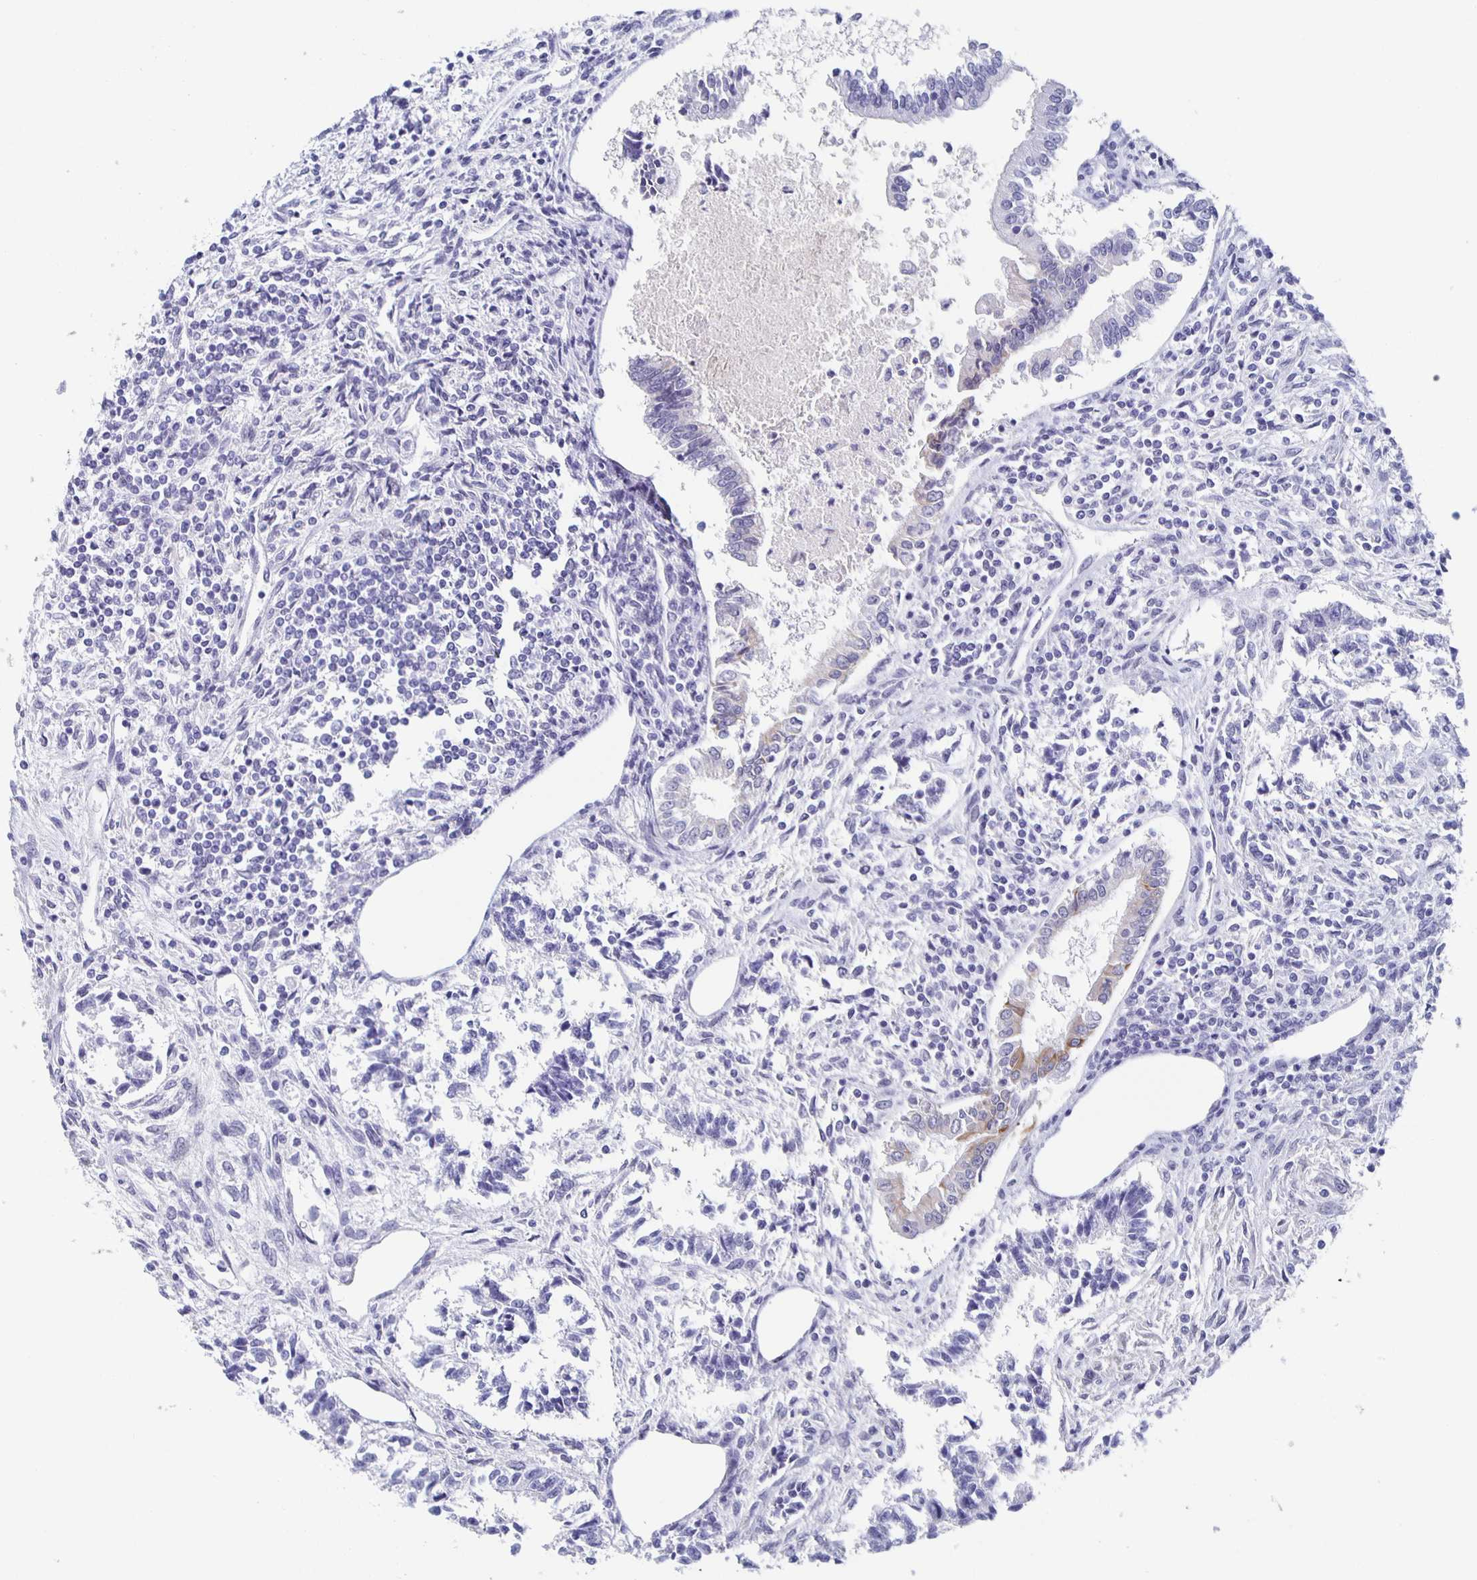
{"staining": {"intensity": "moderate", "quantity": "<25%", "location": "cytoplasmic/membranous"}, "tissue": "testis cancer", "cell_type": "Tumor cells", "image_type": "cancer", "snomed": [{"axis": "morphology", "description": "Carcinoma, Embryonal, NOS"}, {"axis": "topography", "description": "Testis"}], "caption": "Immunohistochemistry (IHC) photomicrograph of testis embryonal carcinoma stained for a protein (brown), which displays low levels of moderate cytoplasmic/membranous staining in approximately <25% of tumor cells.", "gene": "CCDC17", "patient": {"sex": "male", "age": 37}}